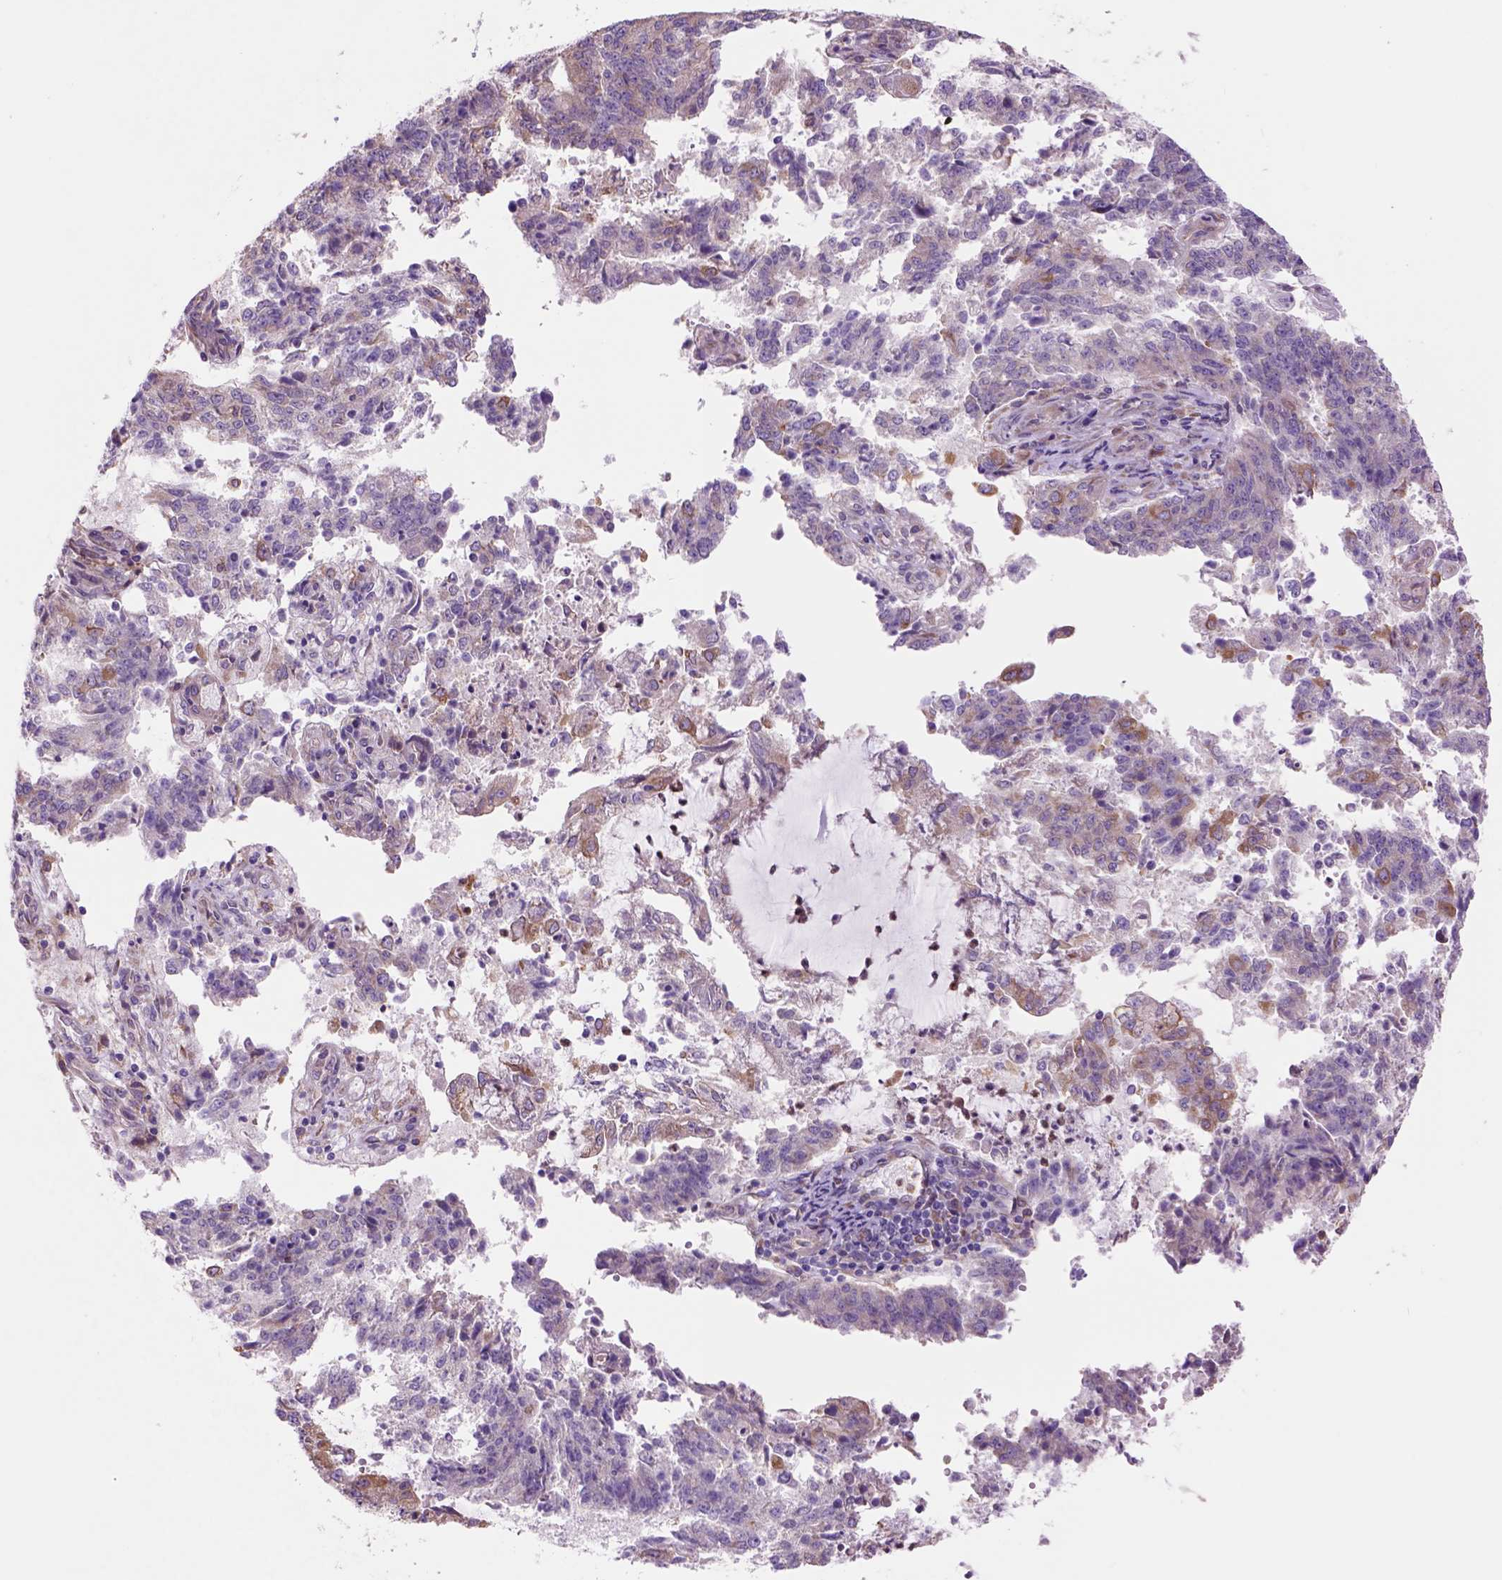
{"staining": {"intensity": "moderate", "quantity": "<25%", "location": "cytoplasmic/membranous"}, "tissue": "endometrial cancer", "cell_type": "Tumor cells", "image_type": "cancer", "snomed": [{"axis": "morphology", "description": "Adenocarcinoma, NOS"}, {"axis": "topography", "description": "Endometrium"}], "caption": "Immunohistochemistry (IHC) image of neoplastic tissue: human endometrial cancer stained using immunohistochemistry exhibits low levels of moderate protein expression localized specifically in the cytoplasmic/membranous of tumor cells, appearing as a cytoplasmic/membranous brown color.", "gene": "PIAS3", "patient": {"sex": "female", "age": 82}}